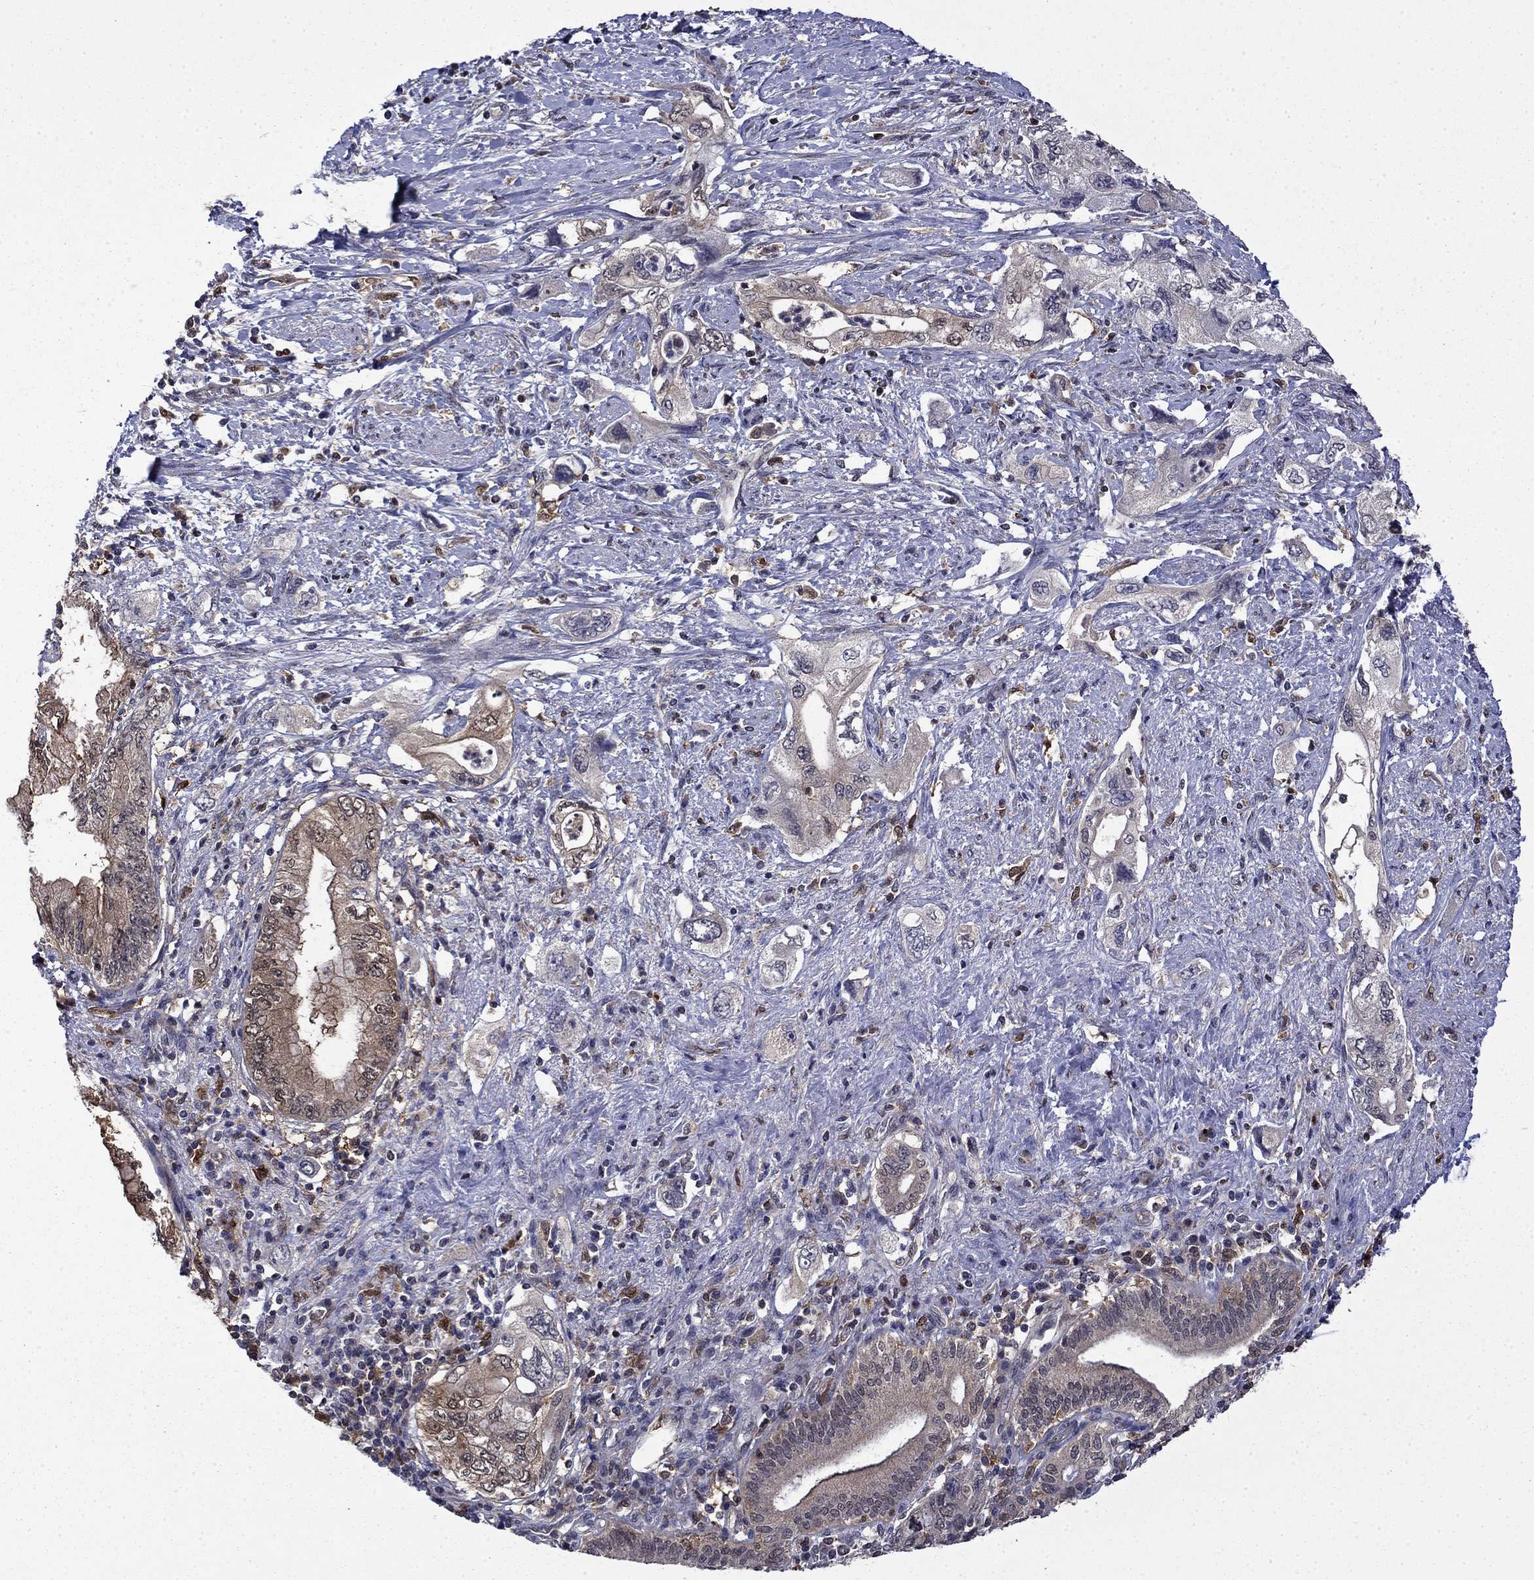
{"staining": {"intensity": "weak", "quantity": "<25%", "location": "cytoplasmic/membranous"}, "tissue": "pancreatic cancer", "cell_type": "Tumor cells", "image_type": "cancer", "snomed": [{"axis": "morphology", "description": "Adenocarcinoma, NOS"}, {"axis": "topography", "description": "Pancreas"}], "caption": "Protein analysis of pancreatic cancer shows no significant expression in tumor cells.", "gene": "TPMT", "patient": {"sex": "female", "age": 73}}